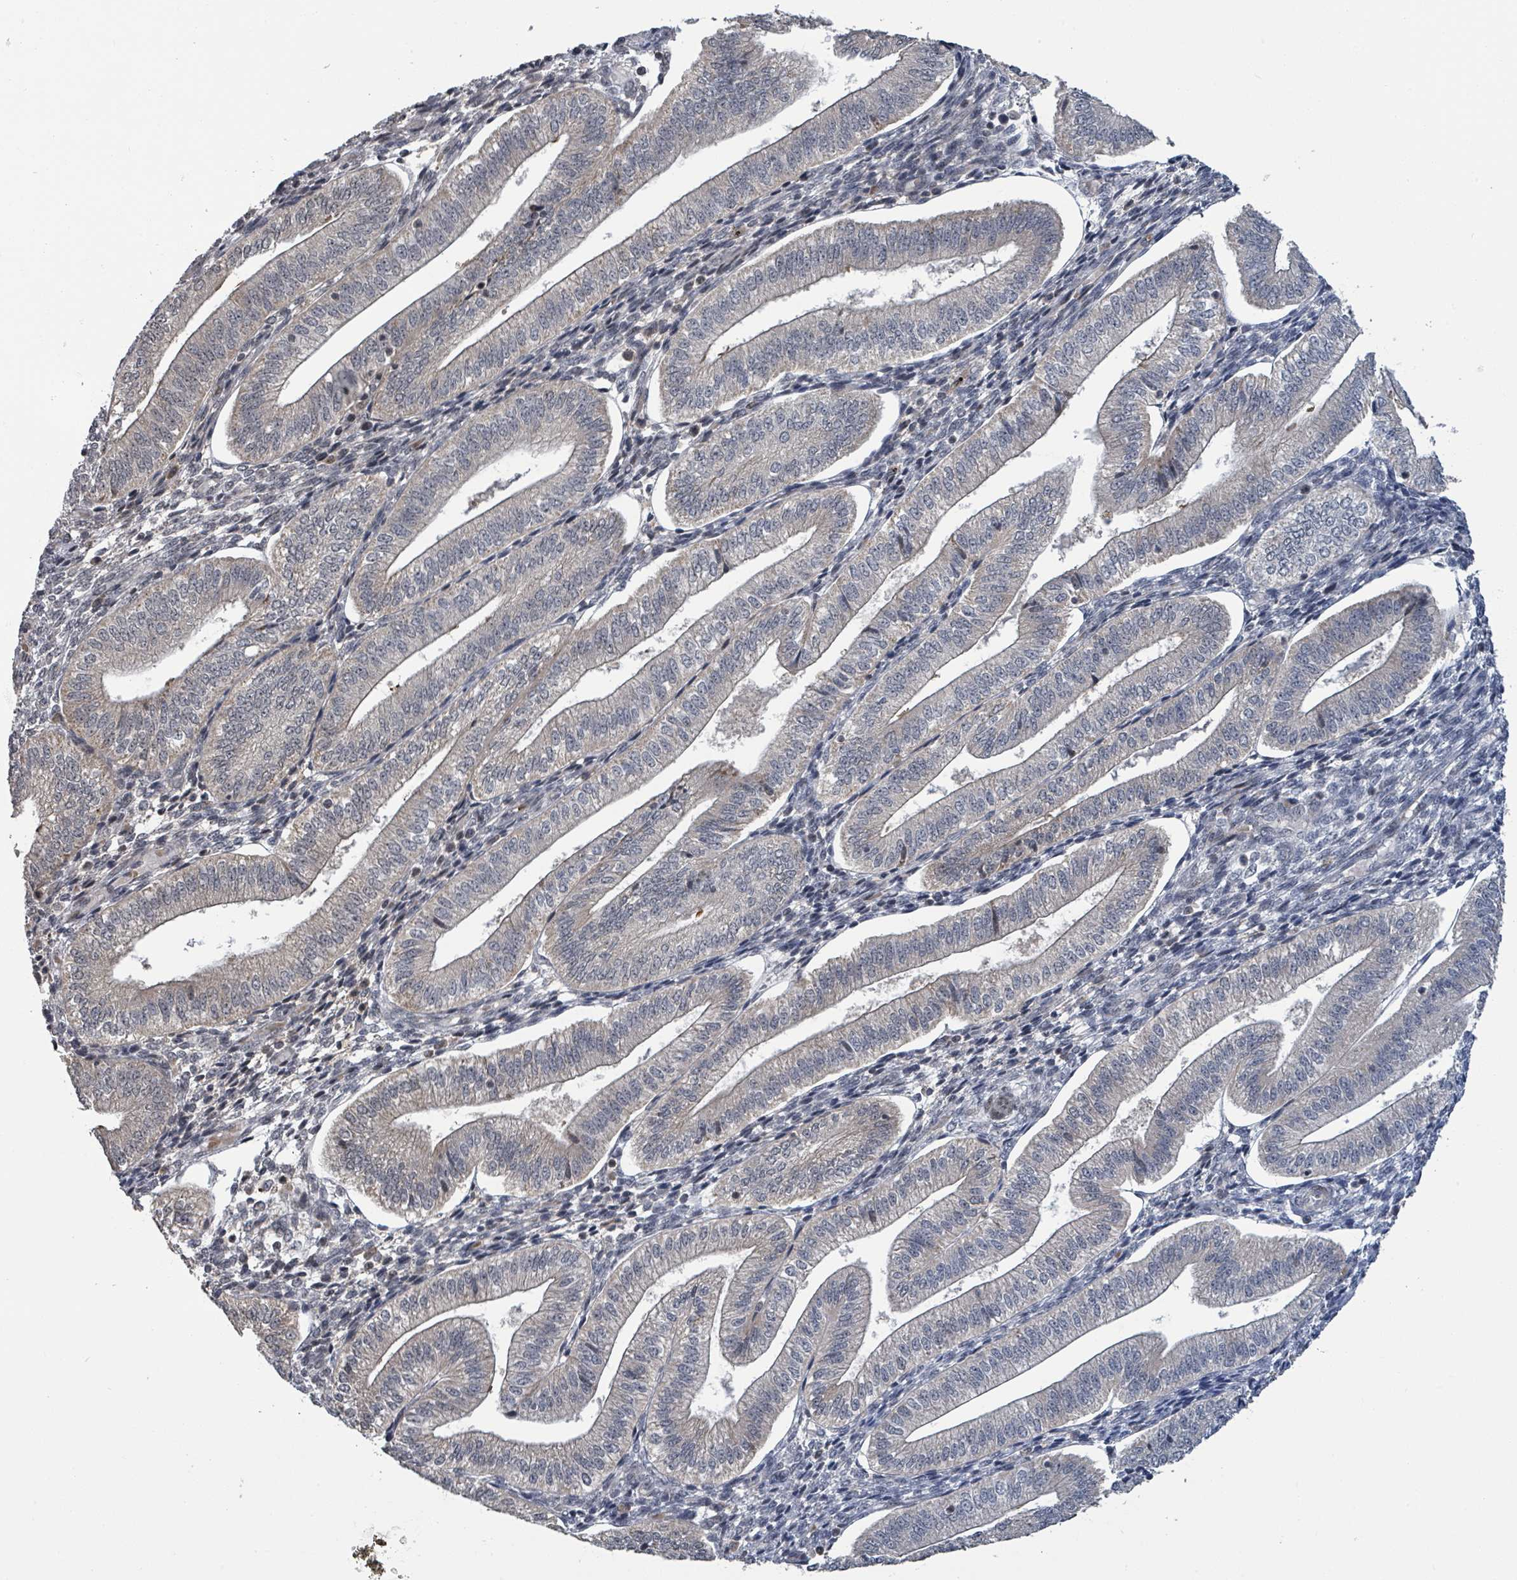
{"staining": {"intensity": "moderate", "quantity": "<25%", "location": "nuclear"}, "tissue": "endometrium", "cell_type": "Cells in endometrial stroma", "image_type": "normal", "snomed": [{"axis": "morphology", "description": "Normal tissue, NOS"}, {"axis": "topography", "description": "Endometrium"}], "caption": "About <25% of cells in endometrial stroma in unremarkable endometrium reveal moderate nuclear protein expression as visualized by brown immunohistochemical staining.", "gene": "ZBTB14", "patient": {"sex": "female", "age": 34}}